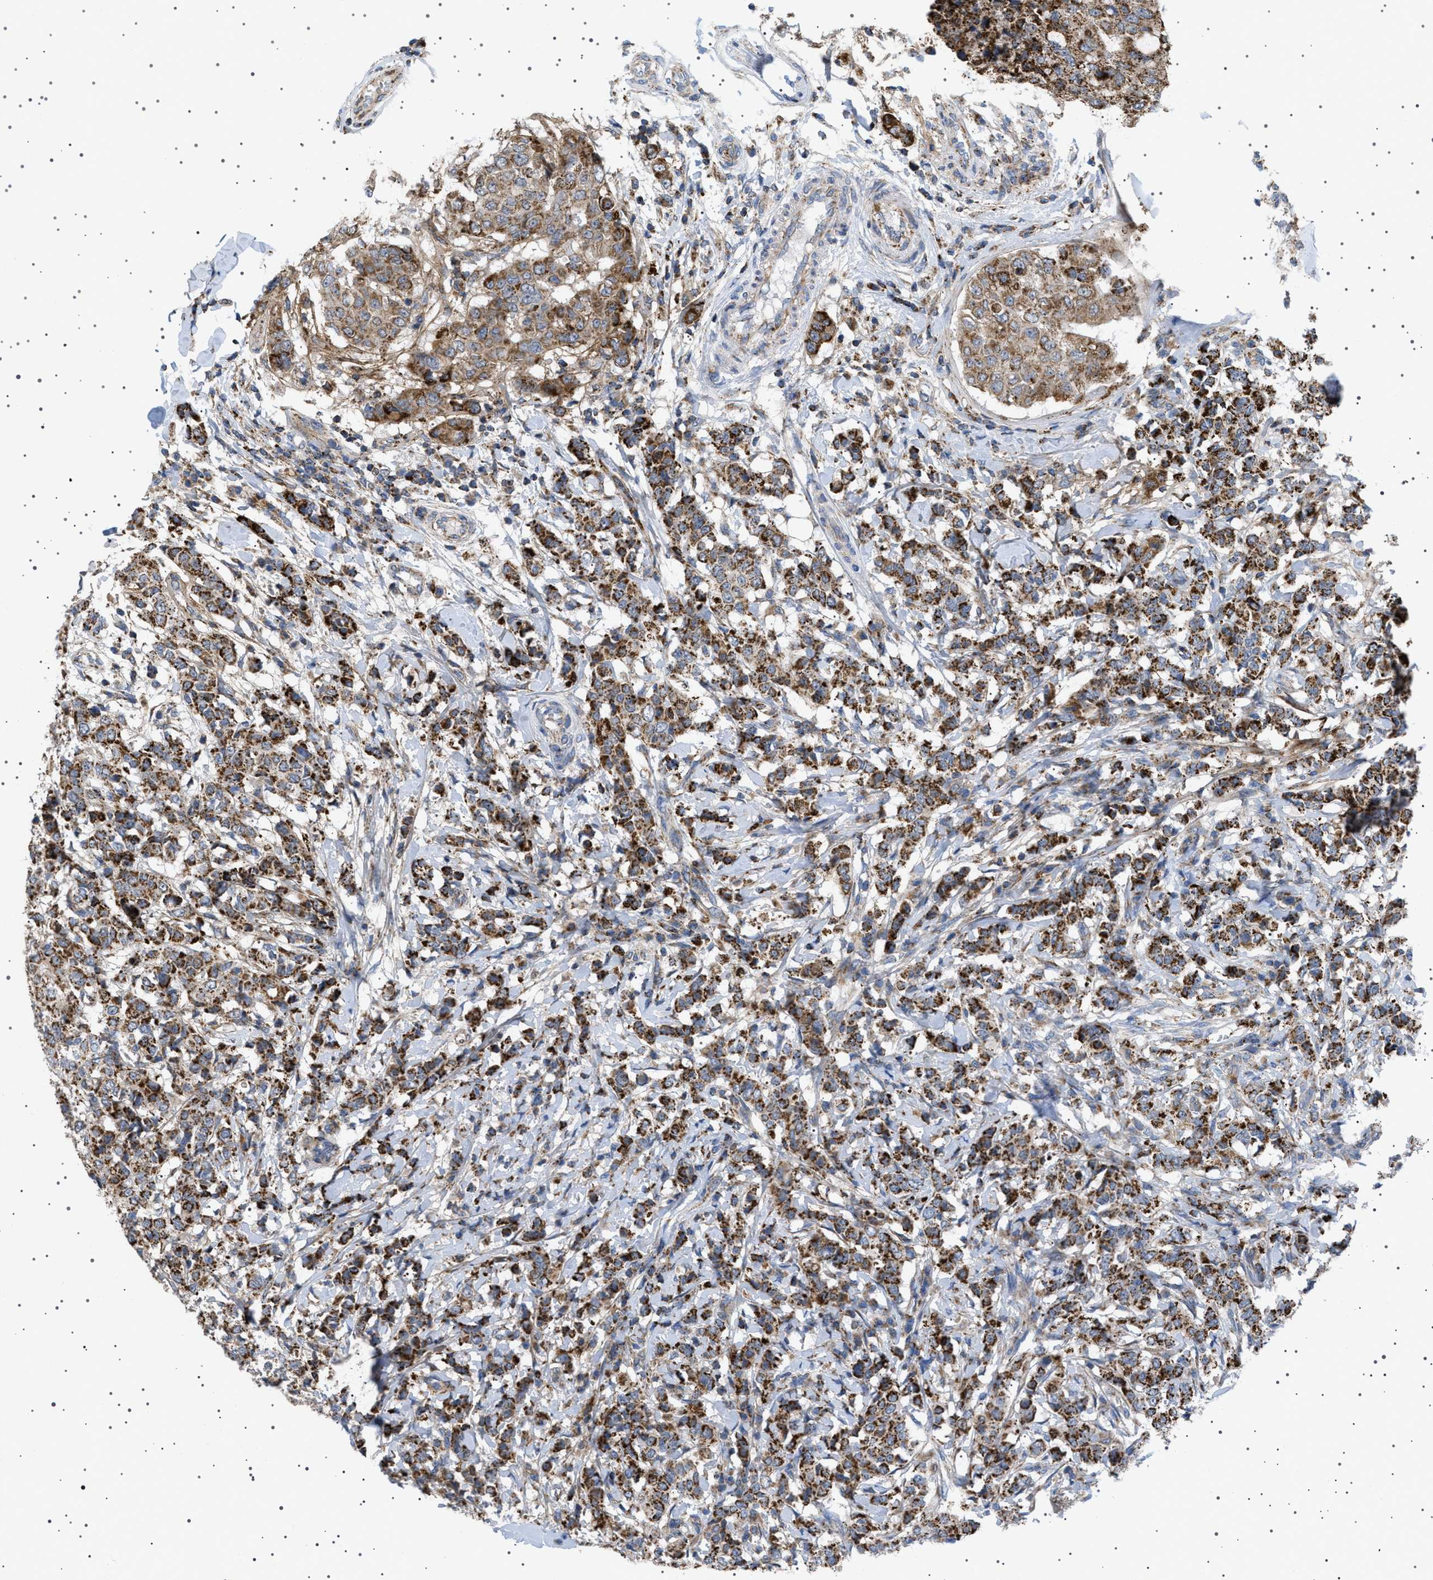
{"staining": {"intensity": "strong", "quantity": ">75%", "location": "cytoplasmic/membranous"}, "tissue": "breast cancer", "cell_type": "Tumor cells", "image_type": "cancer", "snomed": [{"axis": "morphology", "description": "Duct carcinoma"}, {"axis": "topography", "description": "Breast"}], "caption": "An immunohistochemistry (IHC) micrograph of tumor tissue is shown. Protein staining in brown highlights strong cytoplasmic/membranous positivity in breast cancer (intraductal carcinoma) within tumor cells.", "gene": "UBXN8", "patient": {"sex": "female", "age": 27}}